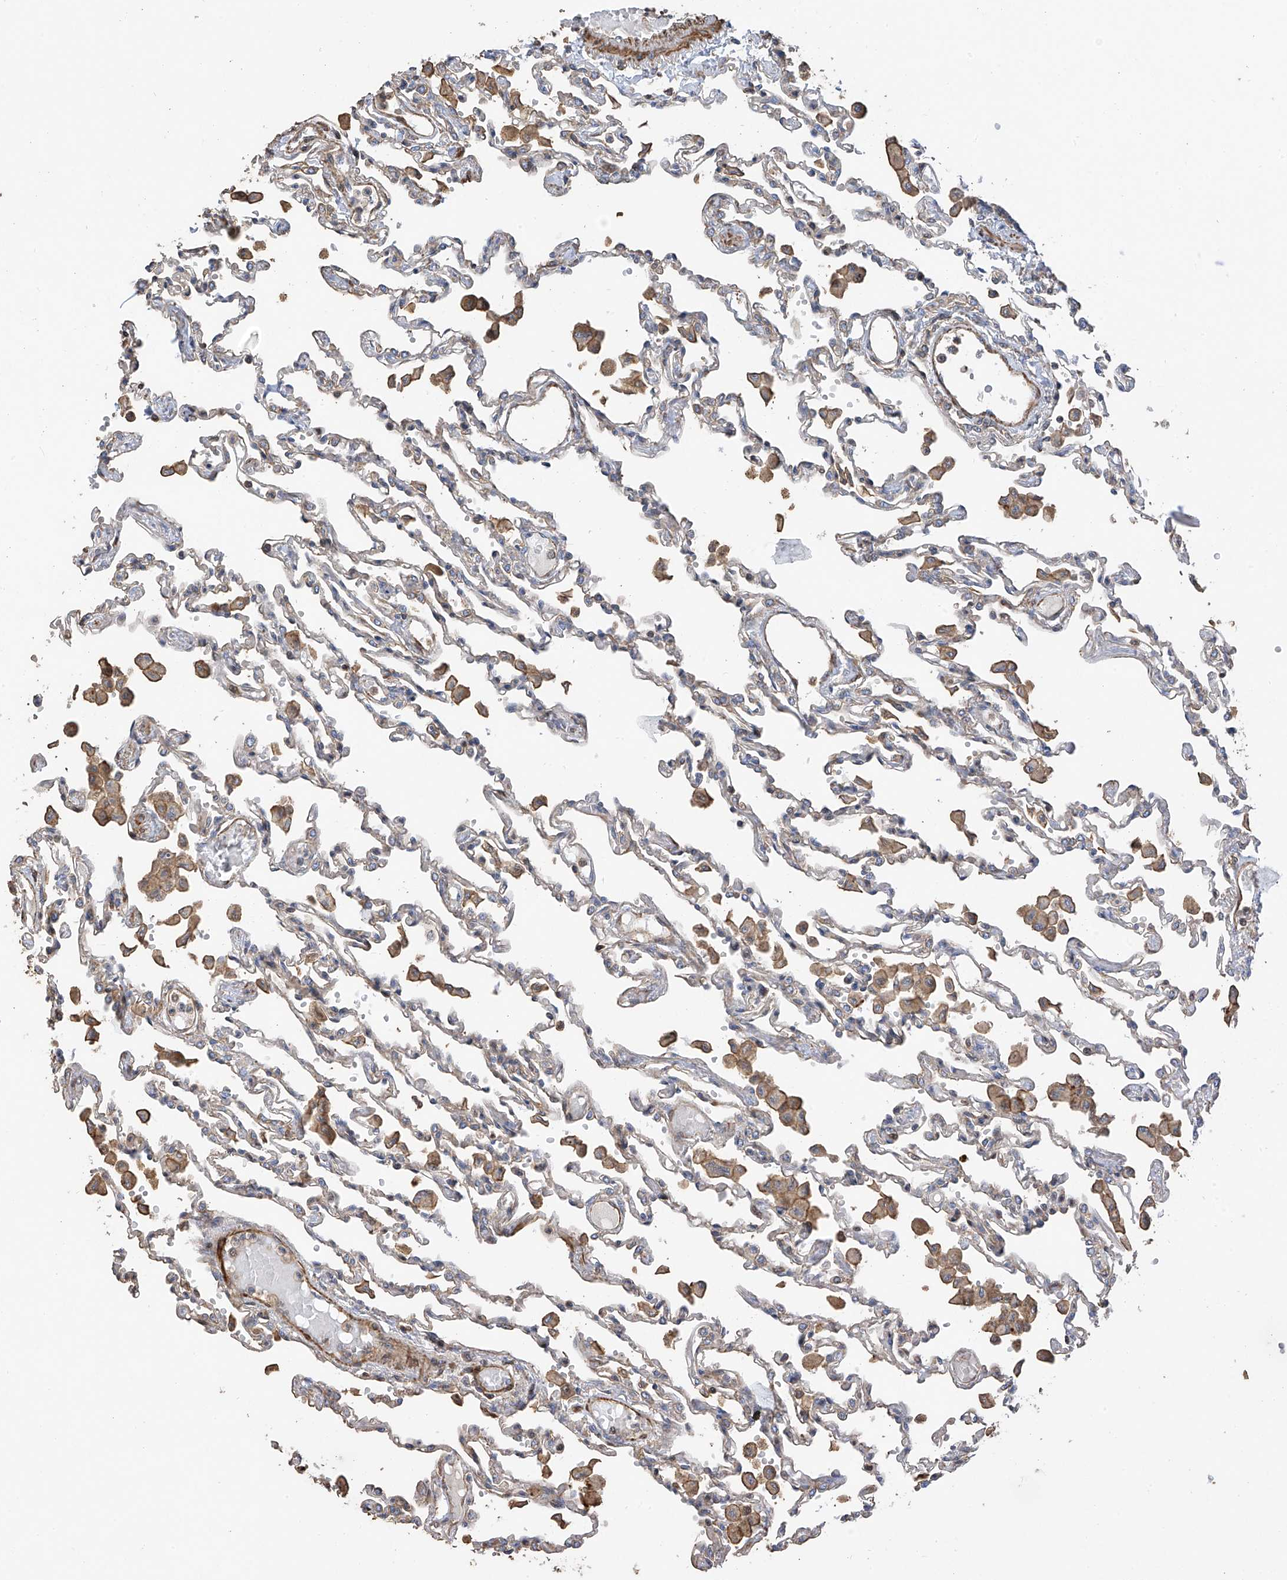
{"staining": {"intensity": "weak", "quantity": "<25%", "location": "cytoplasmic/membranous"}, "tissue": "lung", "cell_type": "Alveolar cells", "image_type": "normal", "snomed": [{"axis": "morphology", "description": "Normal tissue, NOS"}, {"axis": "topography", "description": "Bronchus"}, {"axis": "topography", "description": "Lung"}], "caption": "Alveolar cells are negative for brown protein staining in normal lung. (Brightfield microscopy of DAB IHC at high magnification).", "gene": "SLC43A3", "patient": {"sex": "female", "age": 49}}